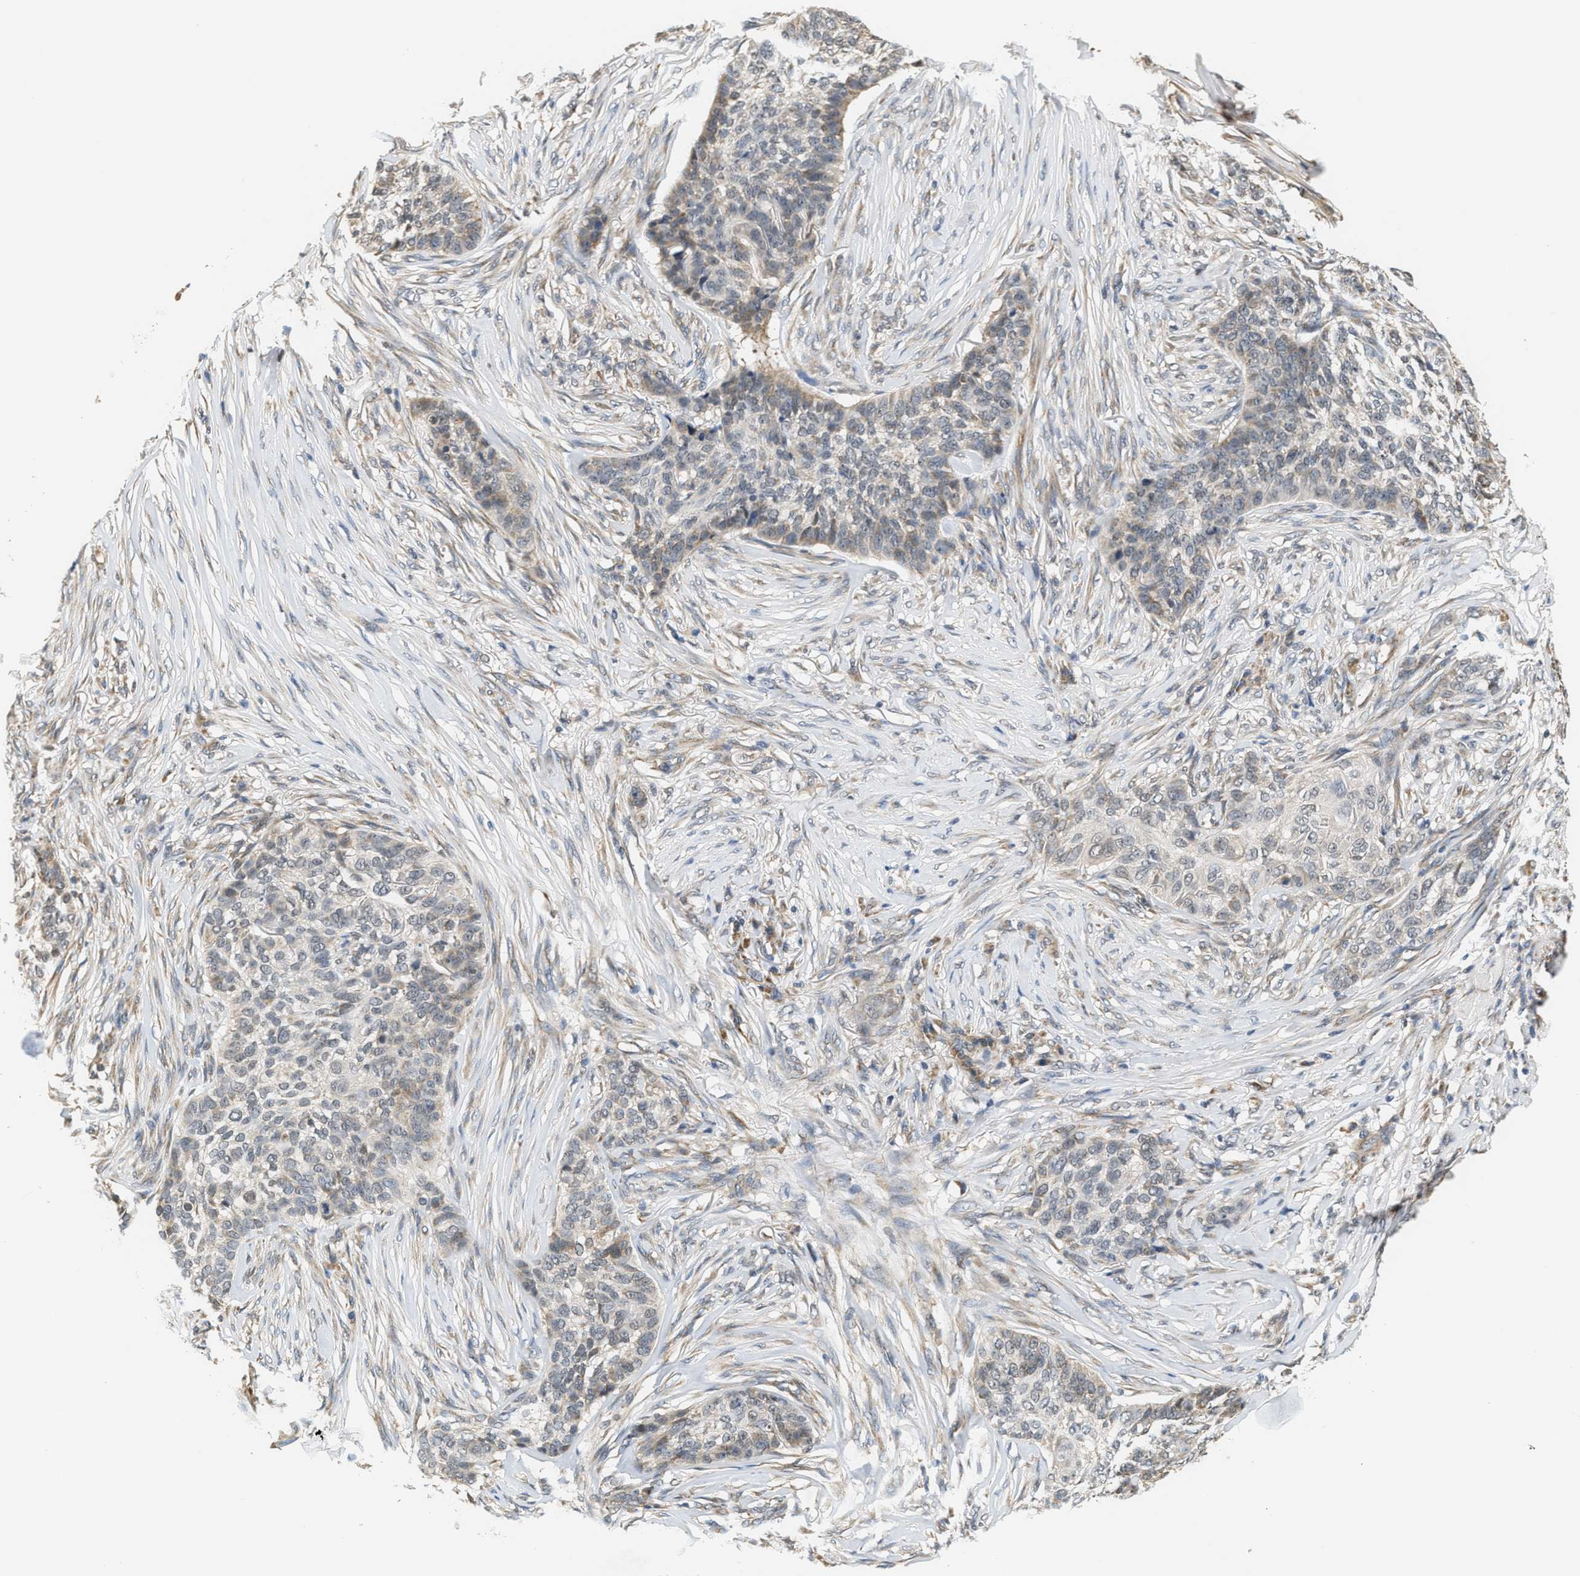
{"staining": {"intensity": "weak", "quantity": "<25%", "location": "cytoplasmic/membranous"}, "tissue": "skin cancer", "cell_type": "Tumor cells", "image_type": "cancer", "snomed": [{"axis": "morphology", "description": "Basal cell carcinoma"}, {"axis": "topography", "description": "Skin"}], "caption": "The photomicrograph reveals no significant positivity in tumor cells of basal cell carcinoma (skin).", "gene": "GIGYF1", "patient": {"sex": "male", "age": 85}}